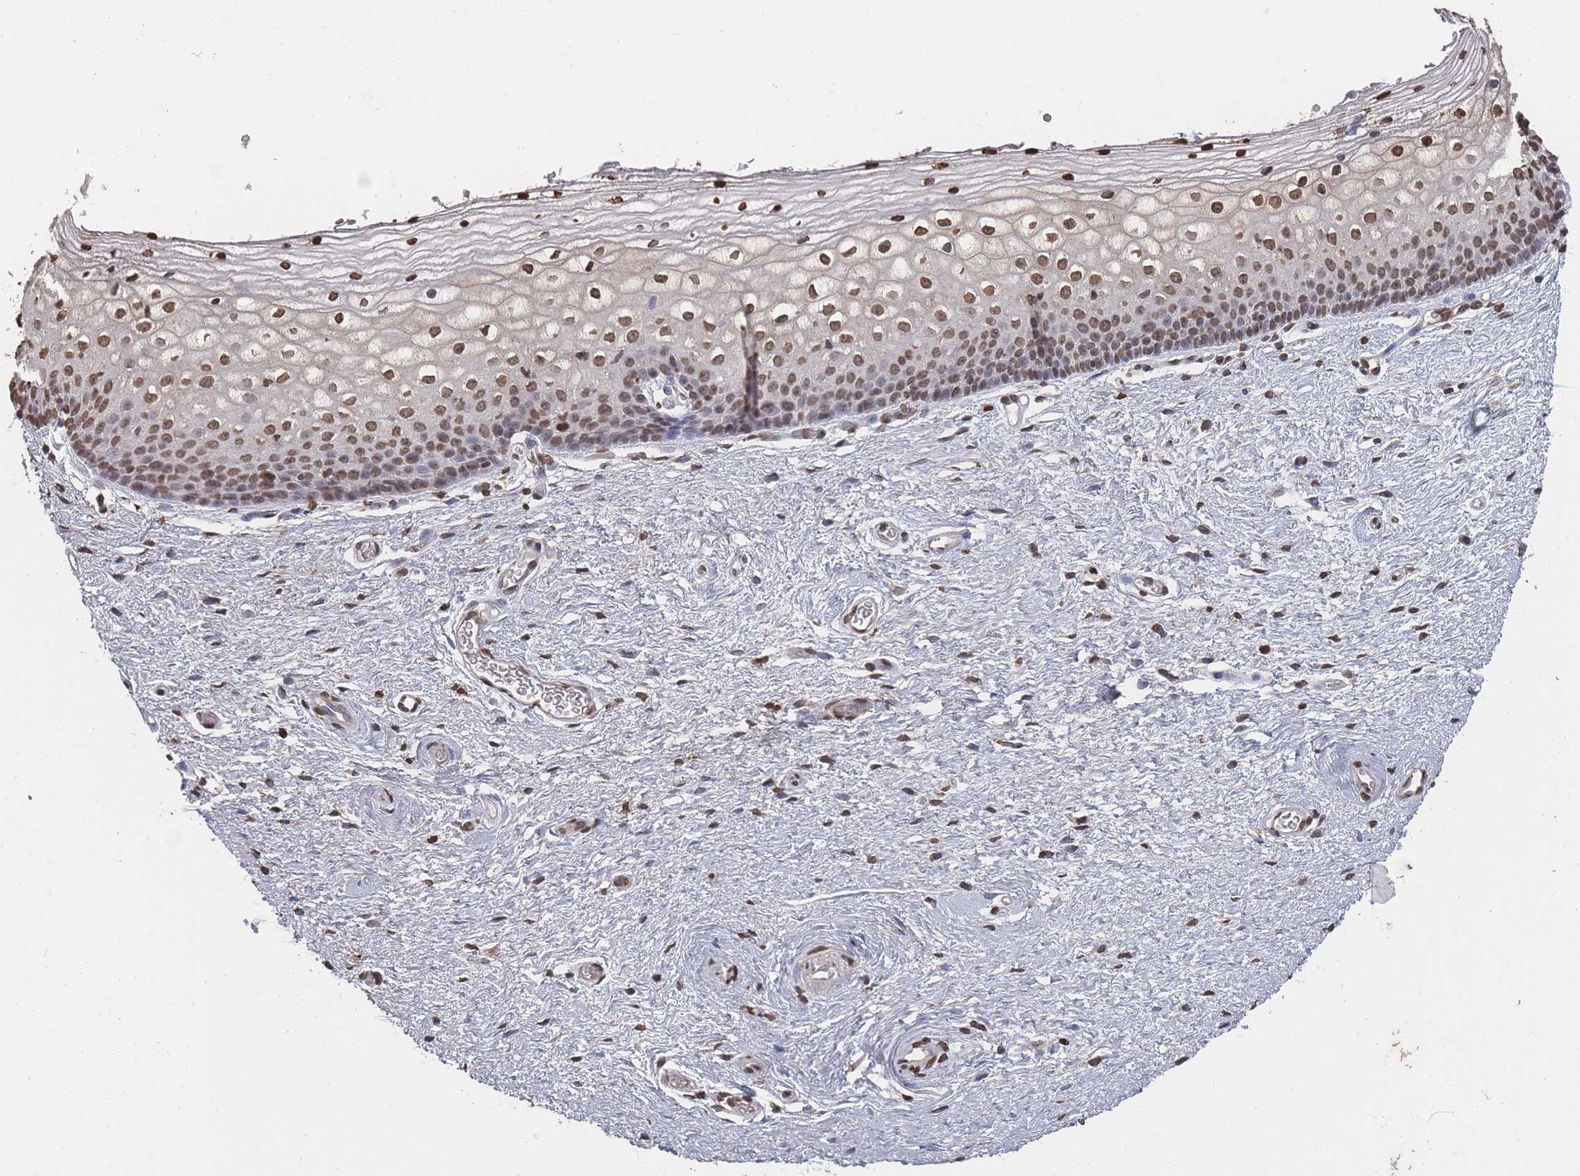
{"staining": {"intensity": "moderate", "quantity": ">75%", "location": "nuclear"}, "tissue": "vagina", "cell_type": "Squamous epithelial cells", "image_type": "normal", "snomed": [{"axis": "morphology", "description": "Normal tissue, NOS"}, {"axis": "topography", "description": "Vagina"}], "caption": "Human vagina stained with a brown dye reveals moderate nuclear positive staining in approximately >75% of squamous epithelial cells.", "gene": "PLEKHG5", "patient": {"sex": "female", "age": 60}}